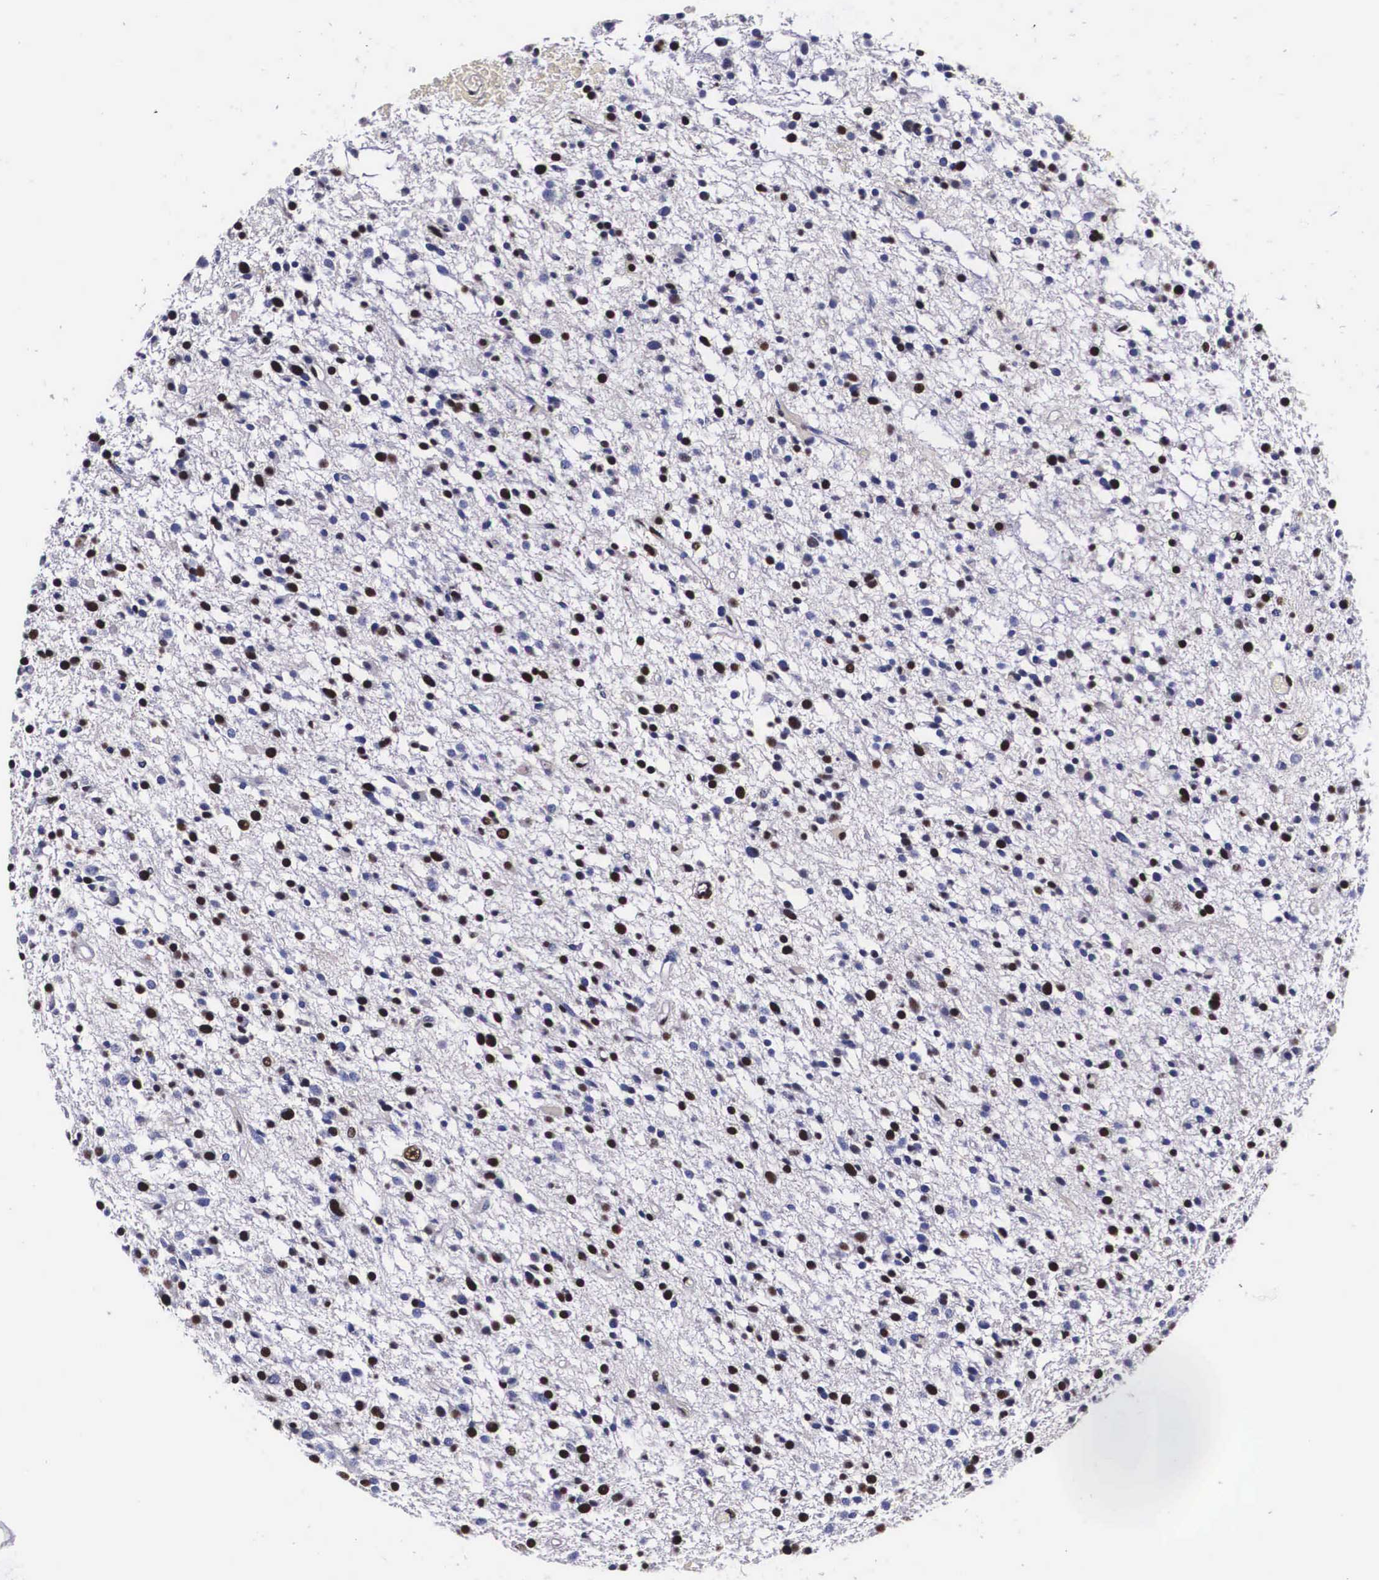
{"staining": {"intensity": "moderate", "quantity": "25%-75%", "location": "nuclear"}, "tissue": "glioma", "cell_type": "Tumor cells", "image_type": "cancer", "snomed": [{"axis": "morphology", "description": "Glioma, malignant, Low grade"}, {"axis": "topography", "description": "Brain"}], "caption": "The immunohistochemical stain shows moderate nuclear staining in tumor cells of glioma tissue.", "gene": "PABPN1", "patient": {"sex": "female", "age": 36}}